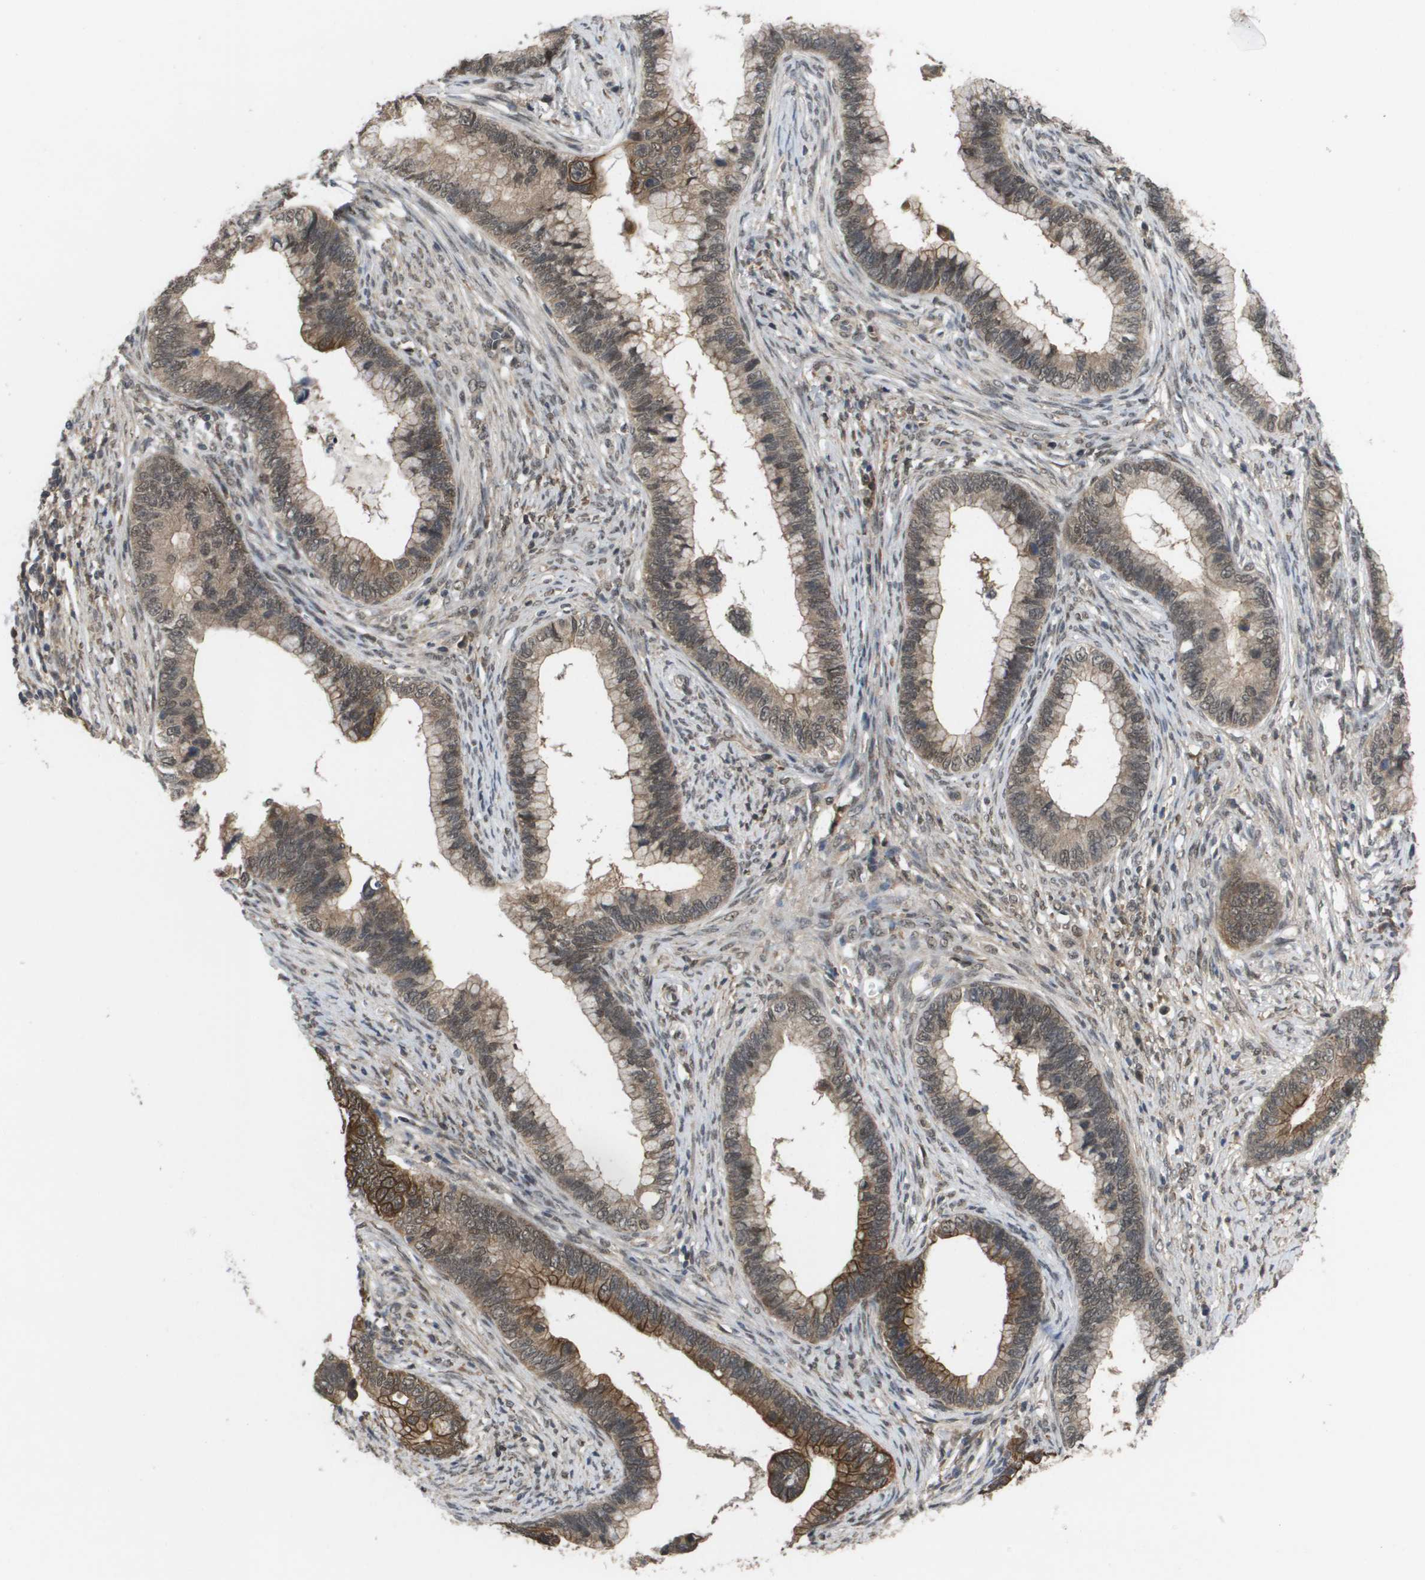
{"staining": {"intensity": "moderate", "quantity": "25%-75%", "location": "cytoplasmic/membranous,nuclear"}, "tissue": "cervical cancer", "cell_type": "Tumor cells", "image_type": "cancer", "snomed": [{"axis": "morphology", "description": "Adenocarcinoma, NOS"}, {"axis": "topography", "description": "Cervix"}], "caption": "Protein expression analysis of human cervical cancer reveals moderate cytoplasmic/membranous and nuclear staining in approximately 25%-75% of tumor cells.", "gene": "AMBRA1", "patient": {"sex": "female", "age": 44}}